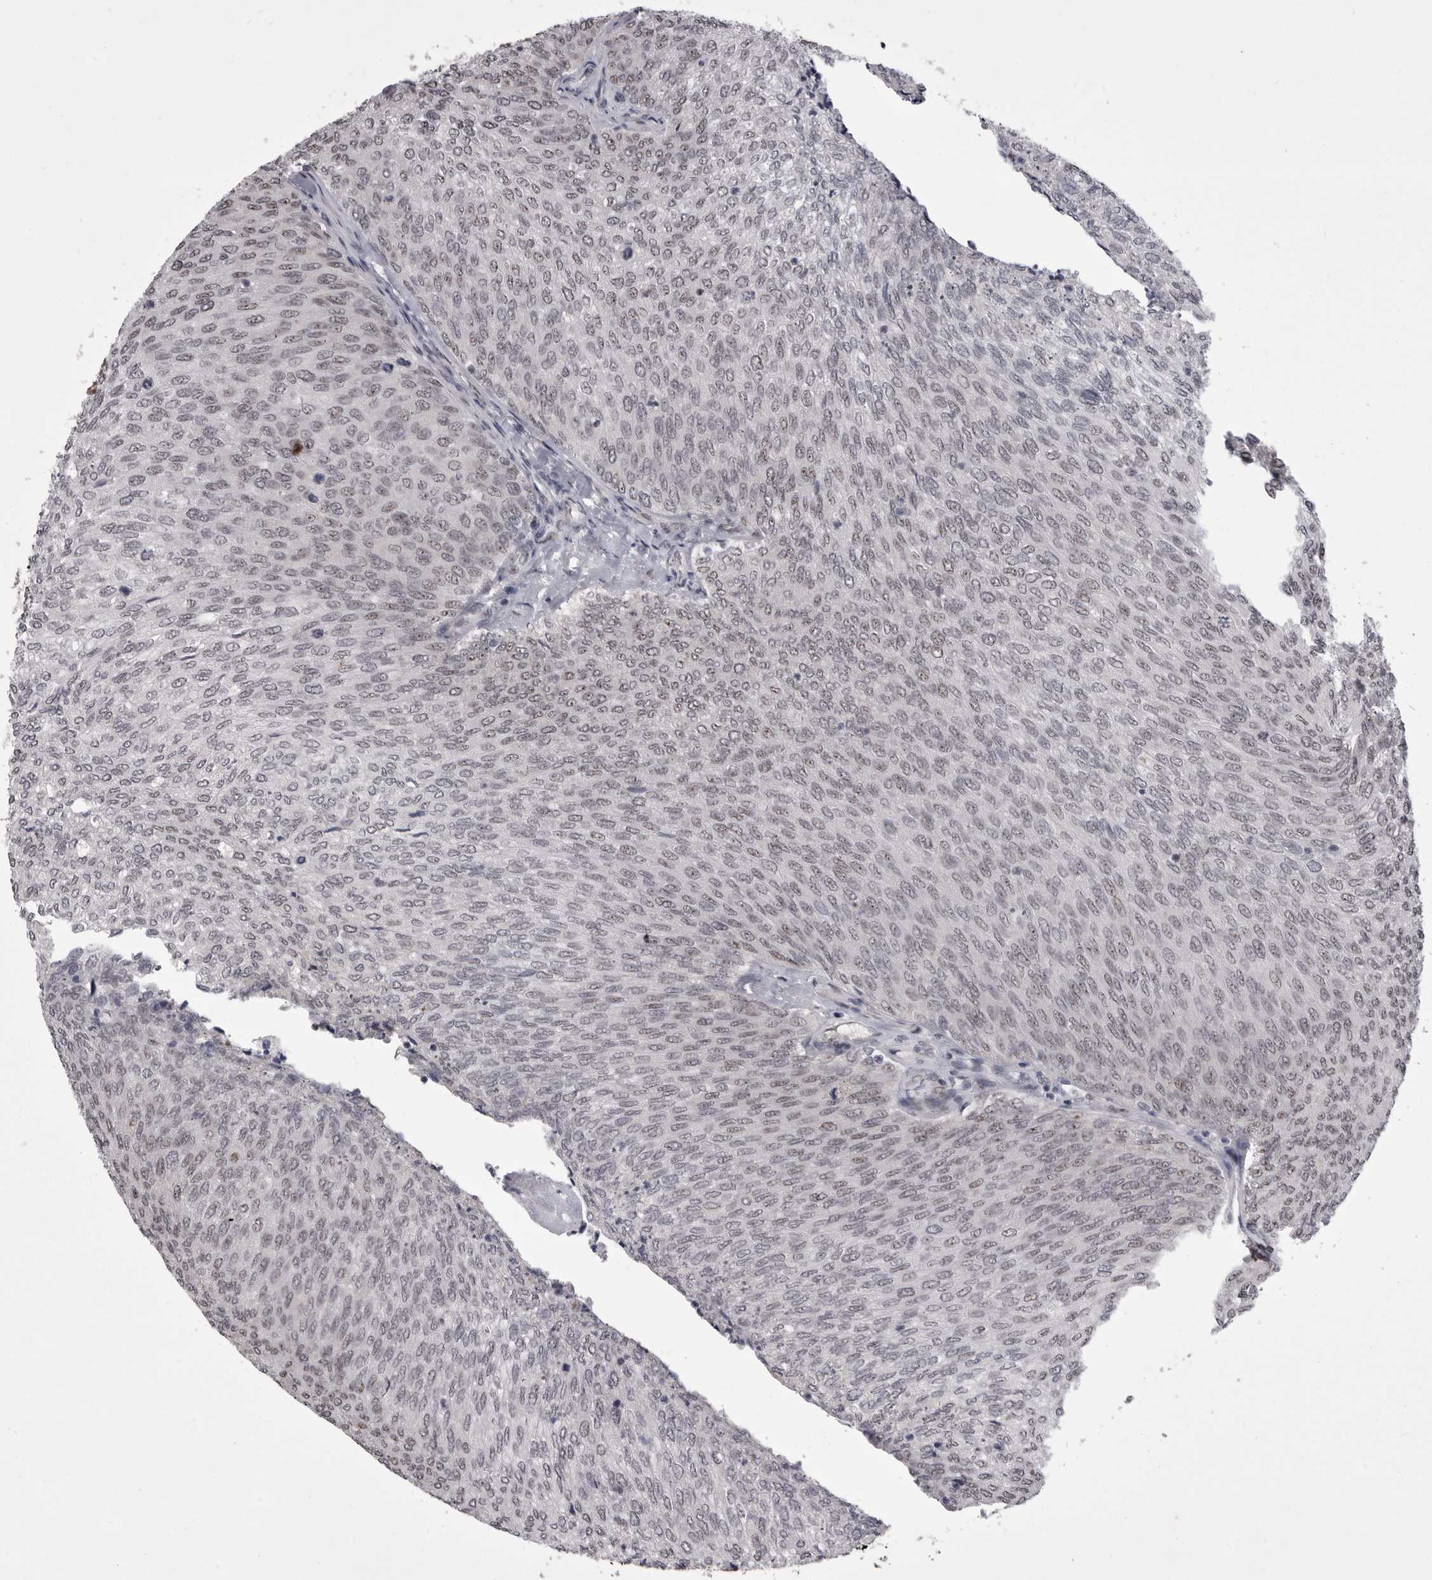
{"staining": {"intensity": "negative", "quantity": "none", "location": "none"}, "tissue": "urothelial cancer", "cell_type": "Tumor cells", "image_type": "cancer", "snomed": [{"axis": "morphology", "description": "Urothelial carcinoma, Low grade"}, {"axis": "topography", "description": "Urinary bladder"}], "caption": "DAB (3,3'-diaminobenzidine) immunohistochemical staining of low-grade urothelial carcinoma reveals no significant expression in tumor cells.", "gene": "PRPF3", "patient": {"sex": "female", "age": 79}}